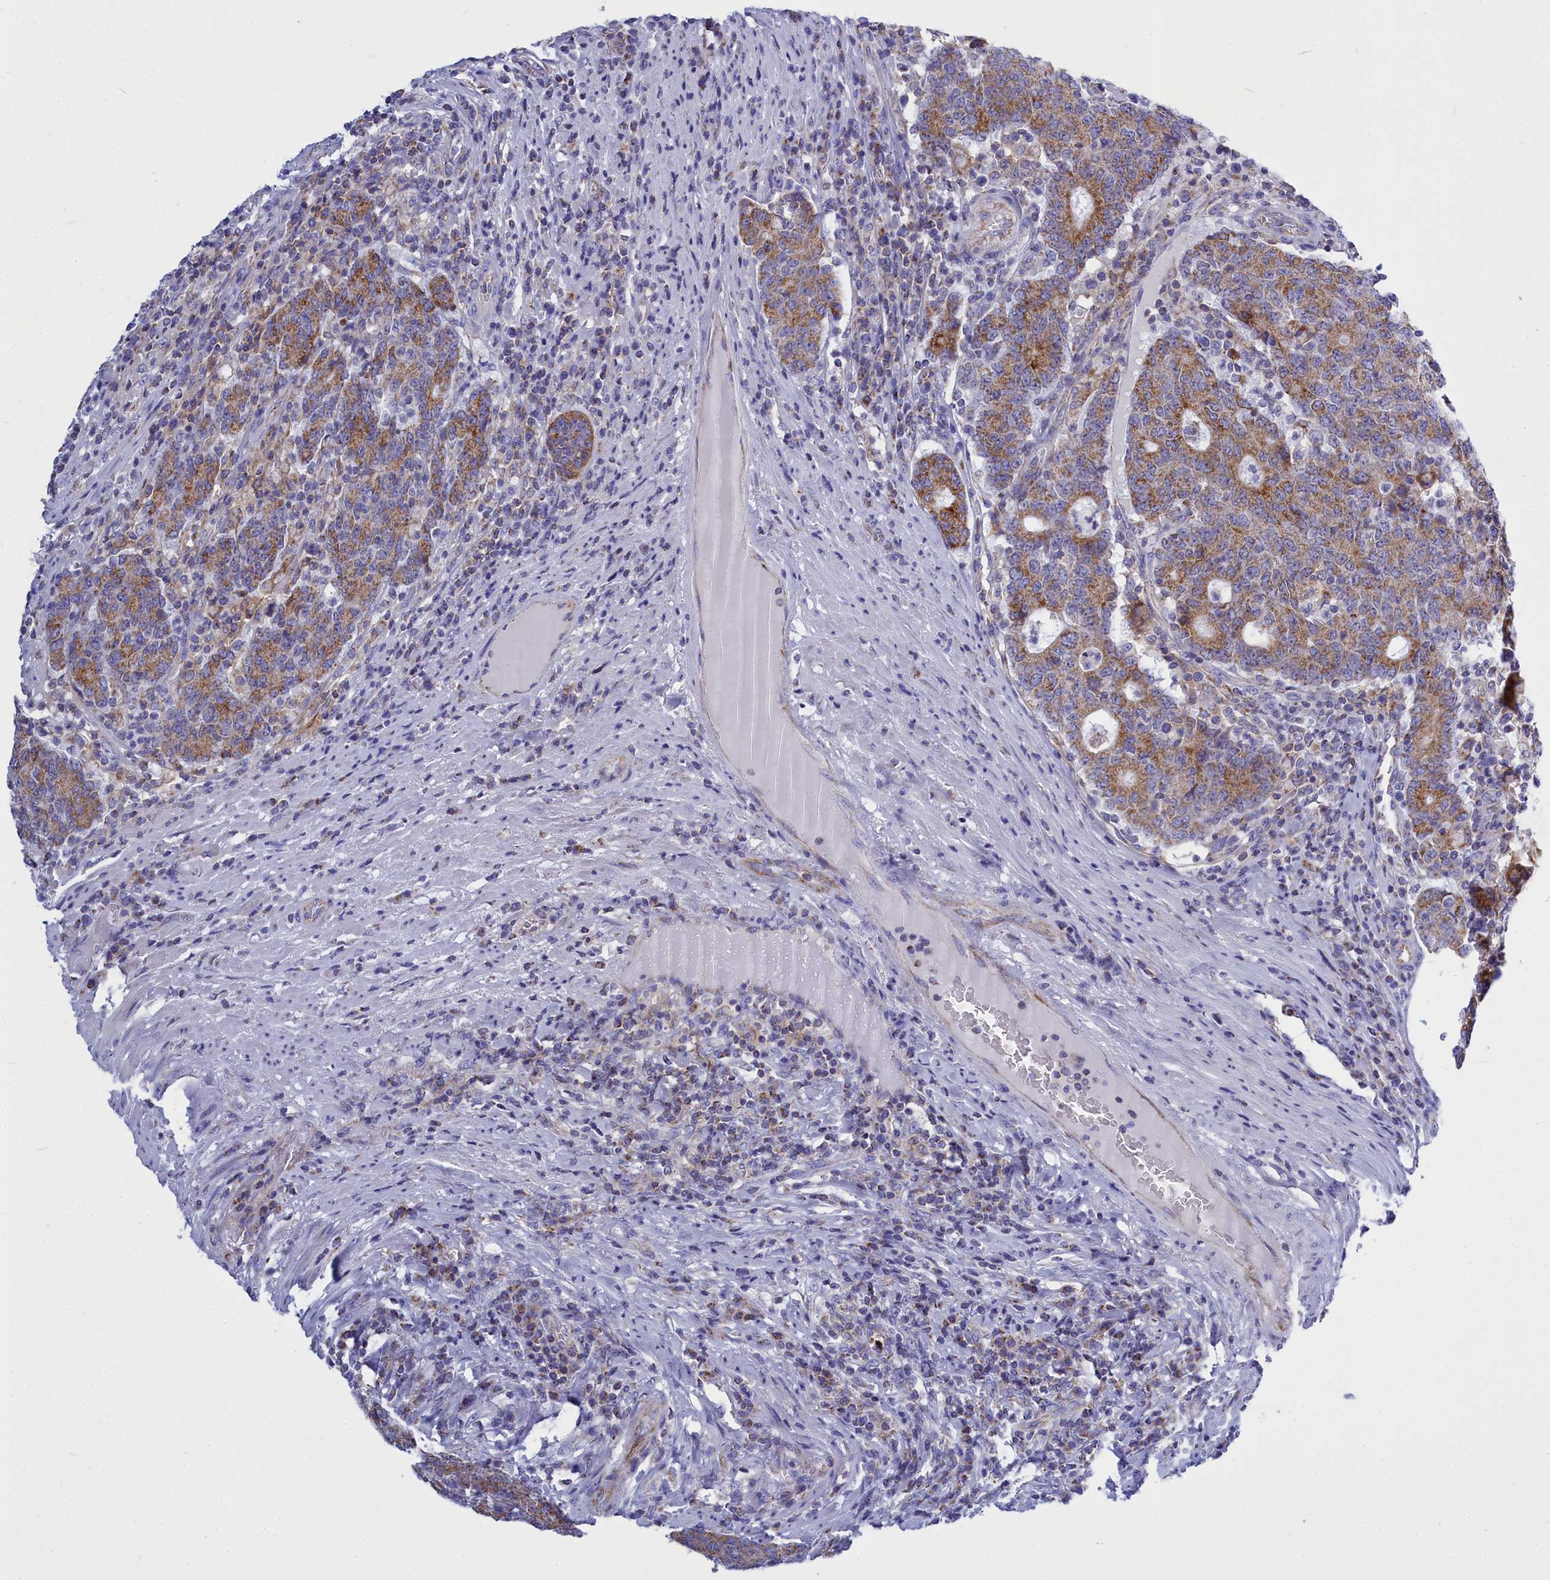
{"staining": {"intensity": "moderate", "quantity": ">75%", "location": "cytoplasmic/membranous"}, "tissue": "colorectal cancer", "cell_type": "Tumor cells", "image_type": "cancer", "snomed": [{"axis": "morphology", "description": "Adenocarcinoma, NOS"}, {"axis": "topography", "description": "Colon"}], "caption": "Protein expression analysis of human colorectal adenocarcinoma reveals moderate cytoplasmic/membranous expression in approximately >75% of tumor cells.", "gene": "CCRL2", "patient": {"sex": "female", "age": 75}}